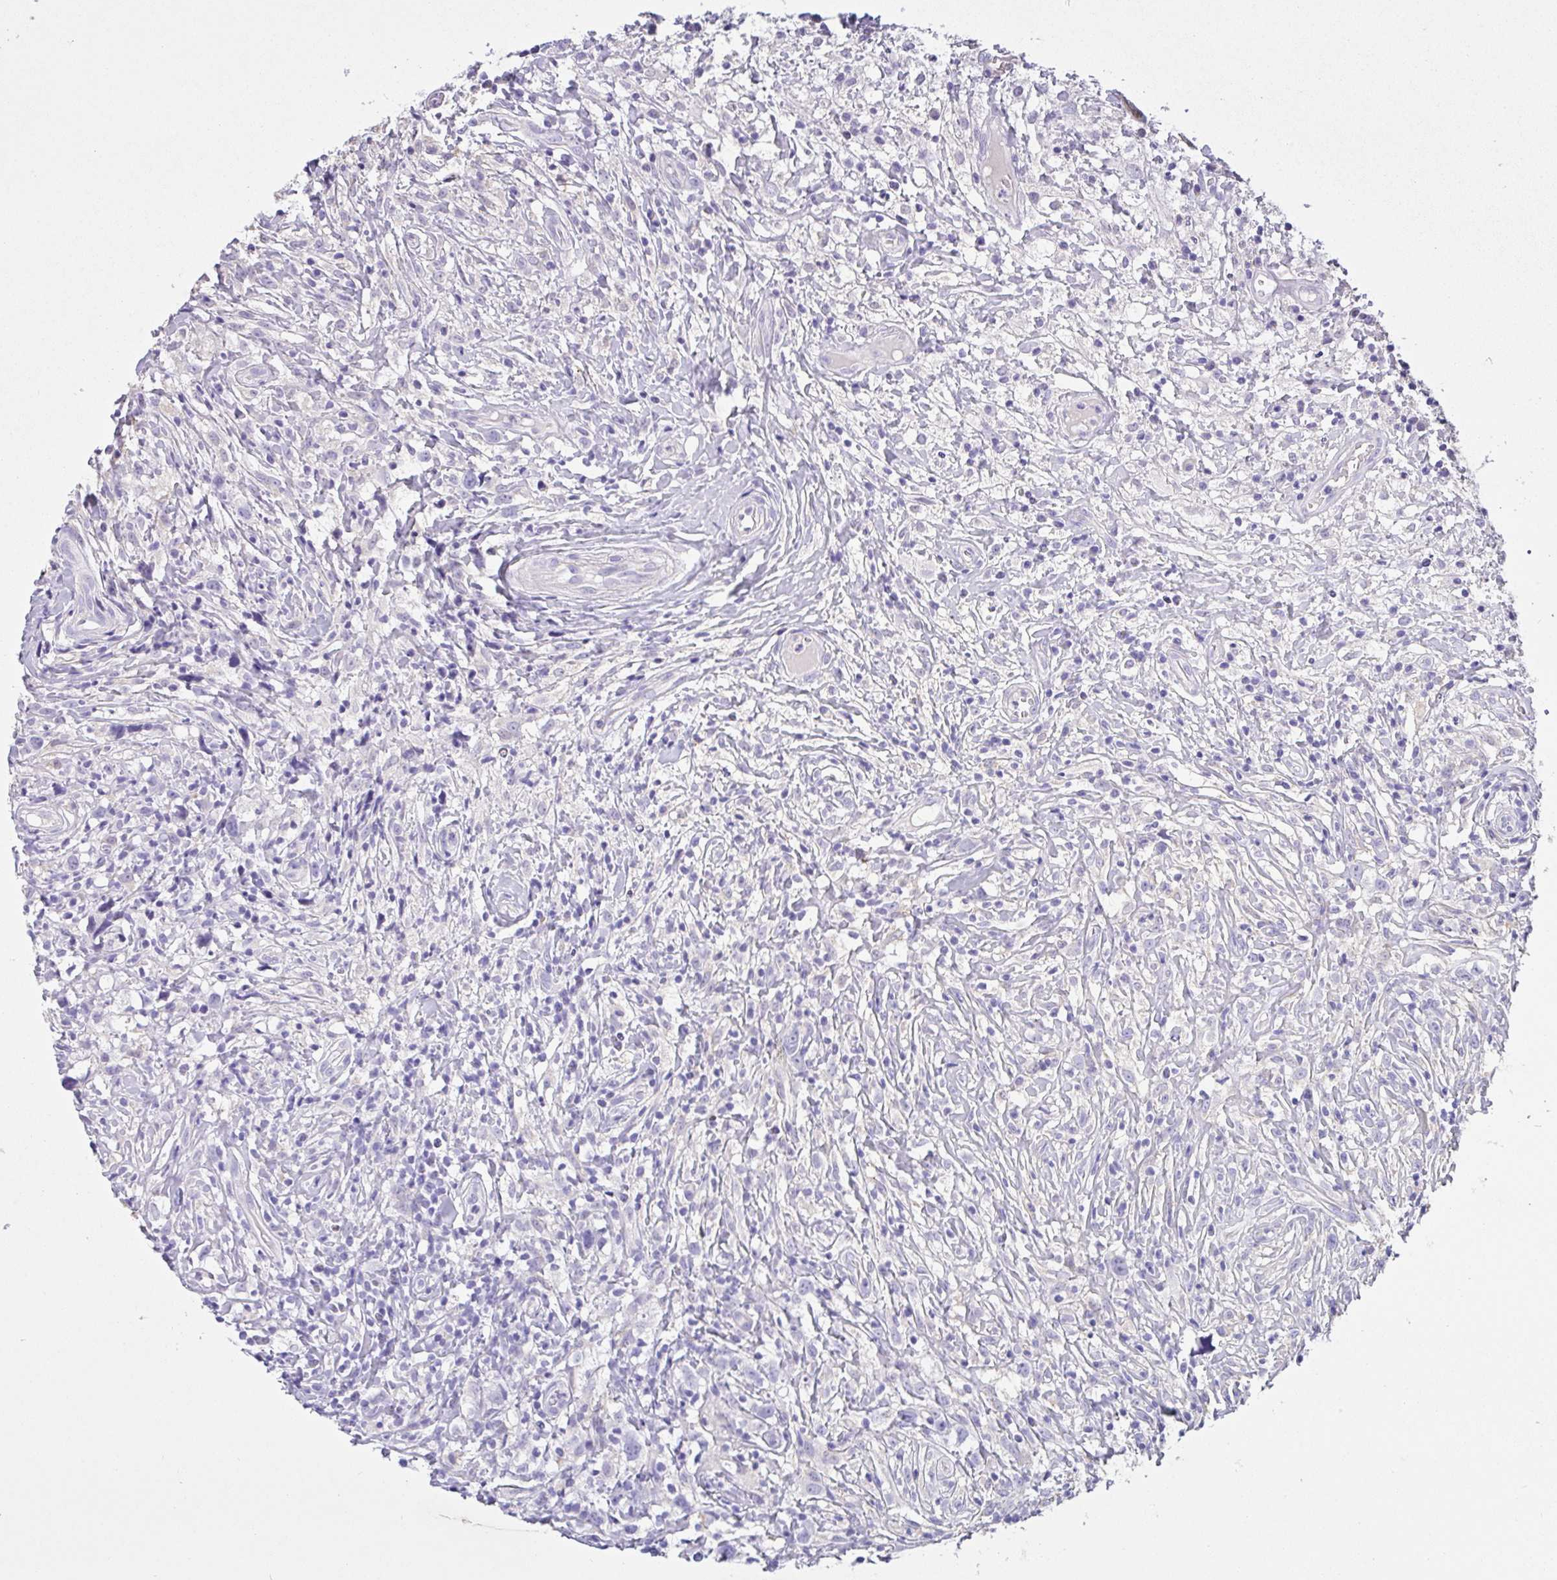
{"staining": {"intensity": "negative", "quantity": "none", "location": "none"}, "tissue": "lymphoma", "cell_type": "Tumor cells", "image_type": "cancer", "snomed": [{"axis": "morphology", "description": "Hodgkin's disease, NOS"}, {"axis": "topography", "description": "No Tissue"}], "caption": "A high-resolution image shows immunohistochemistry (IHC) staining of lymphoma, which shows no significant staining in tumor cells. Nuclei are stained in blue.", "gene": "CA10", "patient": {"sex": "female", "age": 21}}